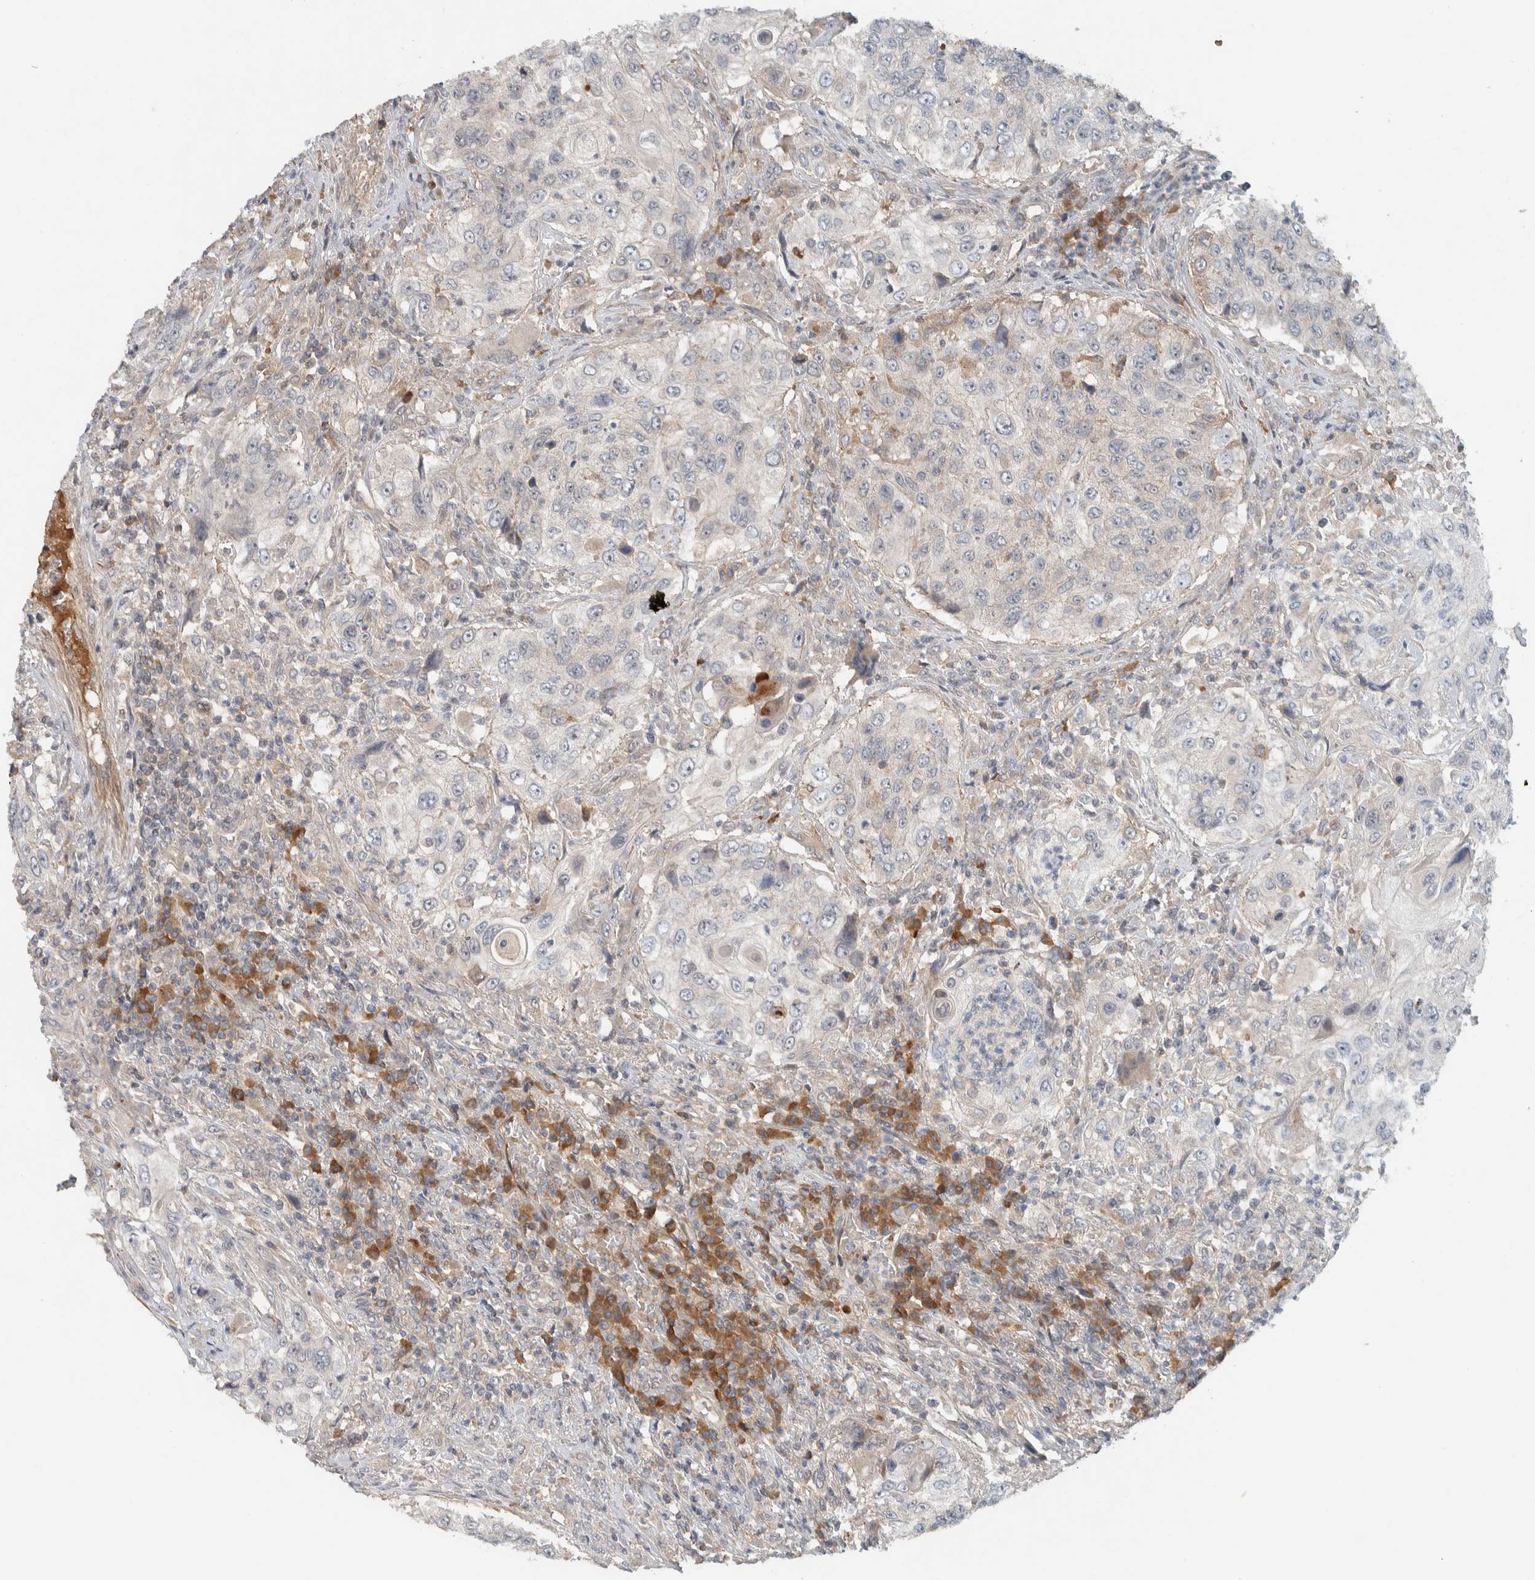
{"staining": {"intensity": "negative", "quantity": "none", "location": "none"}, "tissue": "urothelial cancer", "cell_type": "Tumor cells", "image_type": "cancer", "snomed": [{"axis": "morphology", "description": "Urothelial carcinoma, High grade"}, {"axis": "topography", "description": "Urinary bladder"}], "caption": "High magnification brightfield microscopy of urothelial cancer stained with DAB (brown) and counterstained with hematoxylin (blue): tumor cells show no significant staining. (Brightfield microscopy of DAB immunohistochemistry at high magnification).", "gene": "ARMC7", "patient": {"sex": "female", "age": 60}}